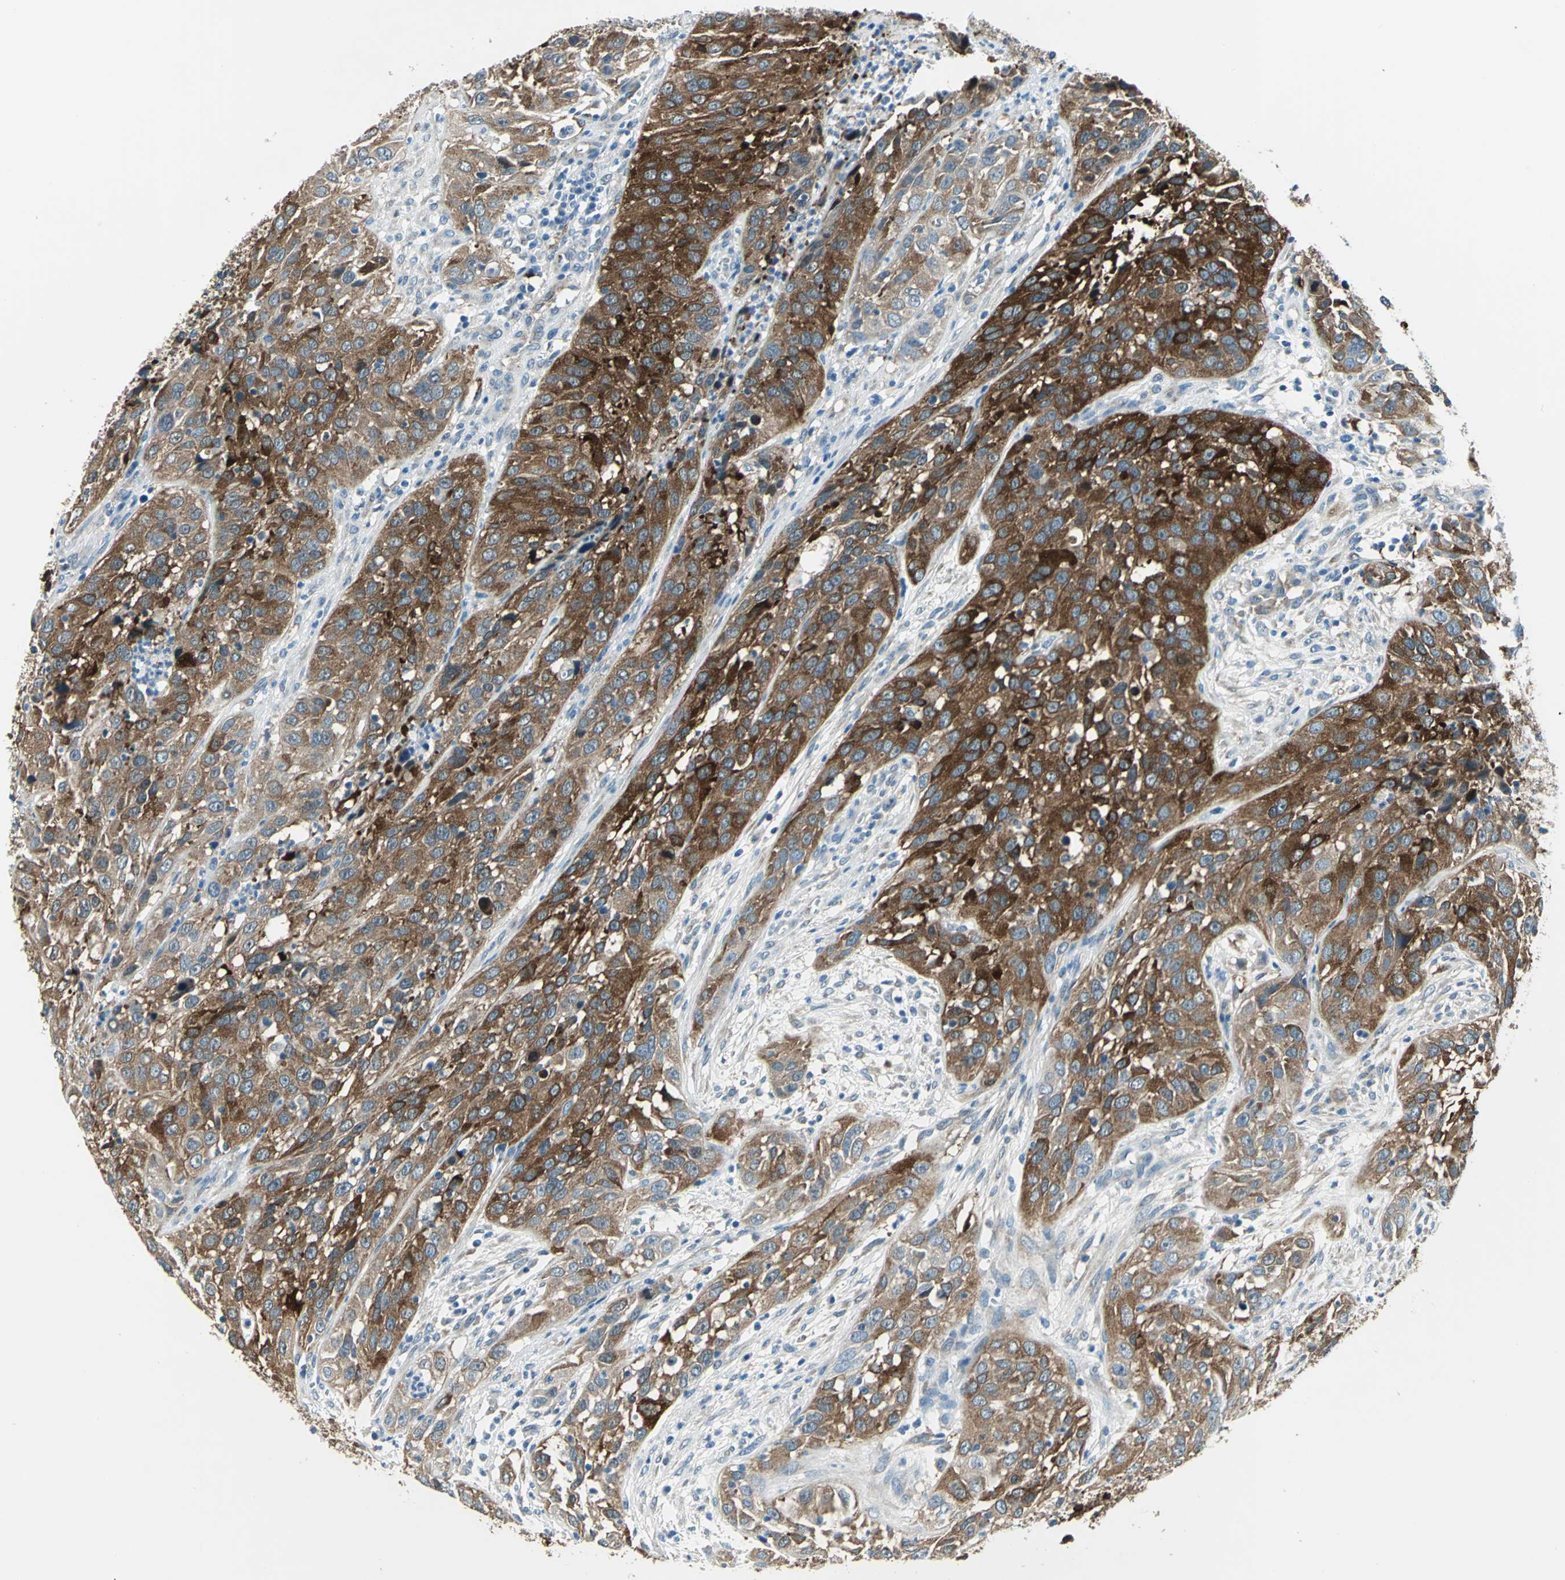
{"staining": {"intensity": "strong", "quantity": "25%-75%", "location": "cytoplasmic/membranous"}, "tissue": "cervical cancer", "cell_type": "Tumor cells", "image_type": "cancer", "snomed": [{"axis": "morphology", "description": "Squamous cell carcinoma, NOS"}, {"axis": "topography", "description": "Cervix"}], "caption": "Cervical cancer stained for a protein (brown) displays strong cytoplasmic/membranous positive positivity in about 25%-75% of tumor cells.", "gene": "HSPB1", "patient": {"sex": "female", "age": 32}}